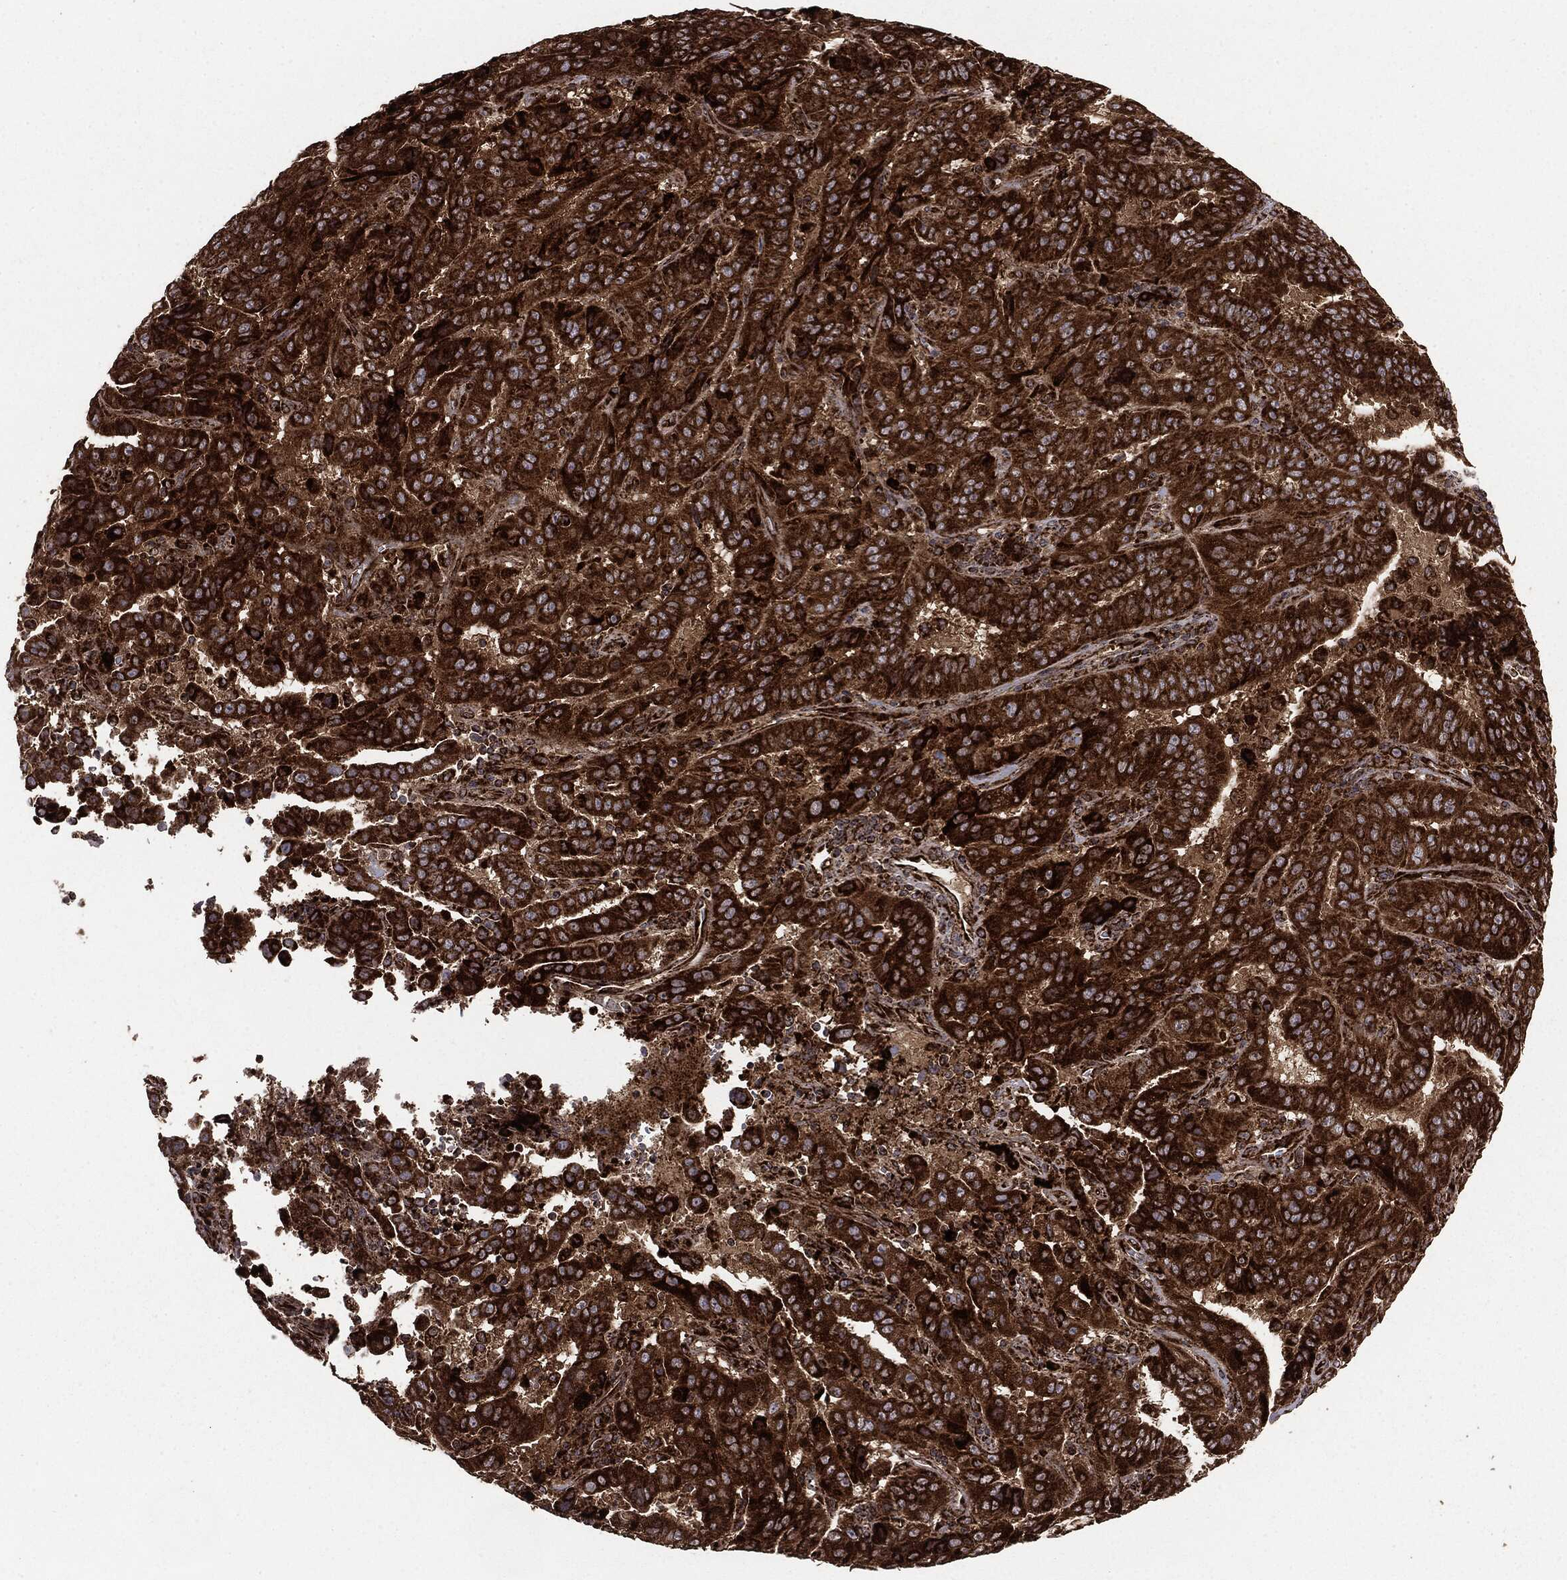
{"staining": {"intensity": "strong", "quantity": ">75%", "location": "cytoplasmic/membranous"}, "tissue": "pancreatic cancer", "cell_type": "Tumor cells", "image_type": "cancer", "snomed": [{"axis": "morphology", "description": "Adenocarcinoma, NOS"}, {"axis": "topography", "description": "Pancreas"}], "caption": "Brown immunohistochemical staining in adenocarcinoma (pancreatic) exhibits strong cytoplasmic/membranous staining in about >75% of tumor cells. (brown staining indicates protein expression, while blue staining denotes nuclei).", "gene": "MAP2K1", "patient": {"sex": "male", "age": 63}}